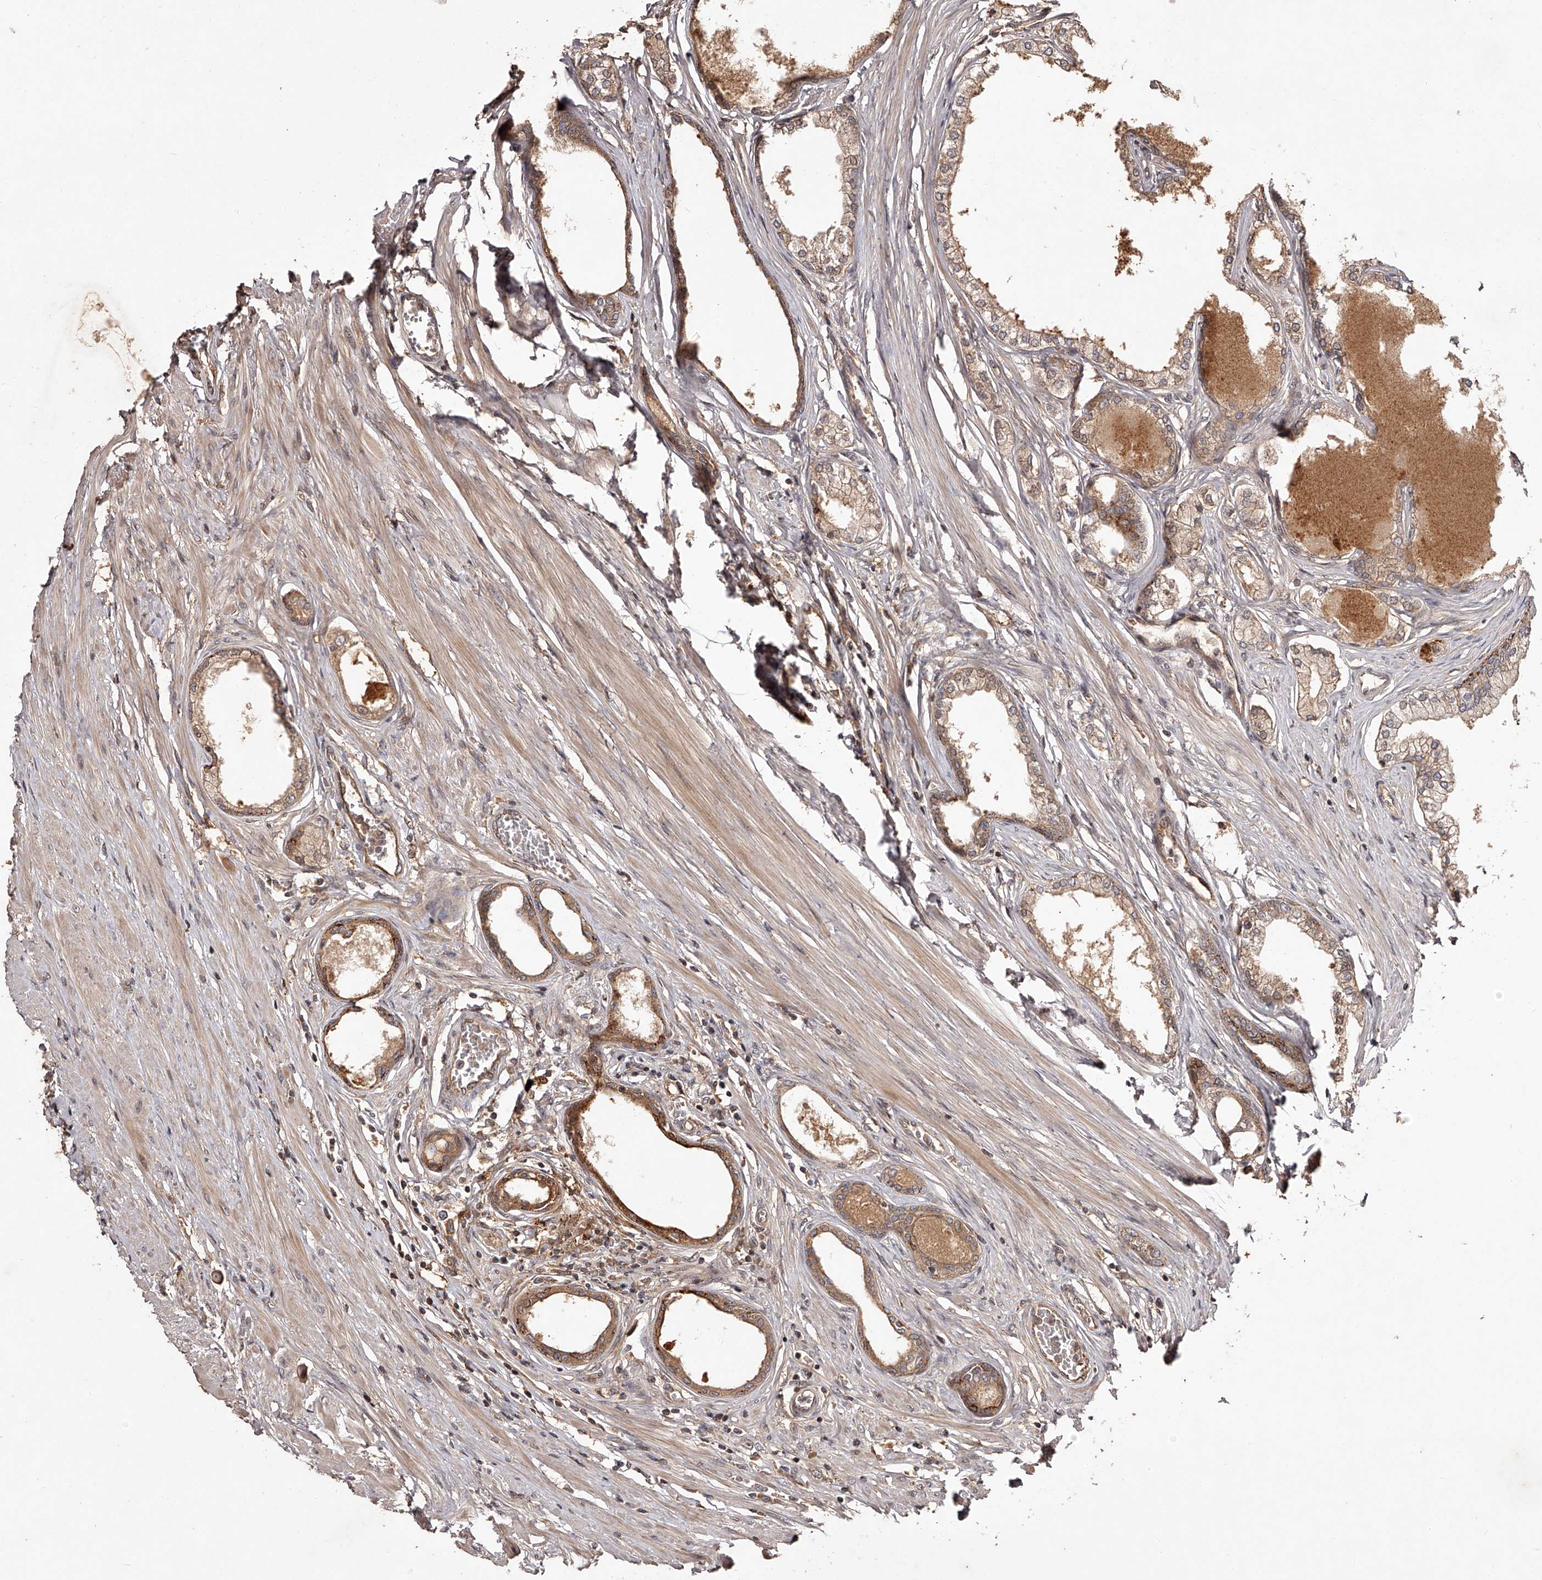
{"staining": {"intensity": "moderate", "quantity": ">75%", "location": "cytoplasmic/membranous"}, "tissue": "prostate", "cell_type": "Glandular cells", "image_type": "normal", "snomed": [{"axis": "morphology", "description": "Normal tissue, NOS"}, {"axis": "morphology", "description": "Urothelial carcinoma, Low grade"}, {"axis": "topography", "description": "Urinary bladder"}, {"axis": "topography", "description": "Prostate"}], "caption": "Human prostate stained for a protein (brown) demonstrates moderate cytoplasmic/membranous positive positivity in approximately >75% of glandular cells.", "gene": "CRYZL1", "patient": {"sex": "male", "age": 60}}